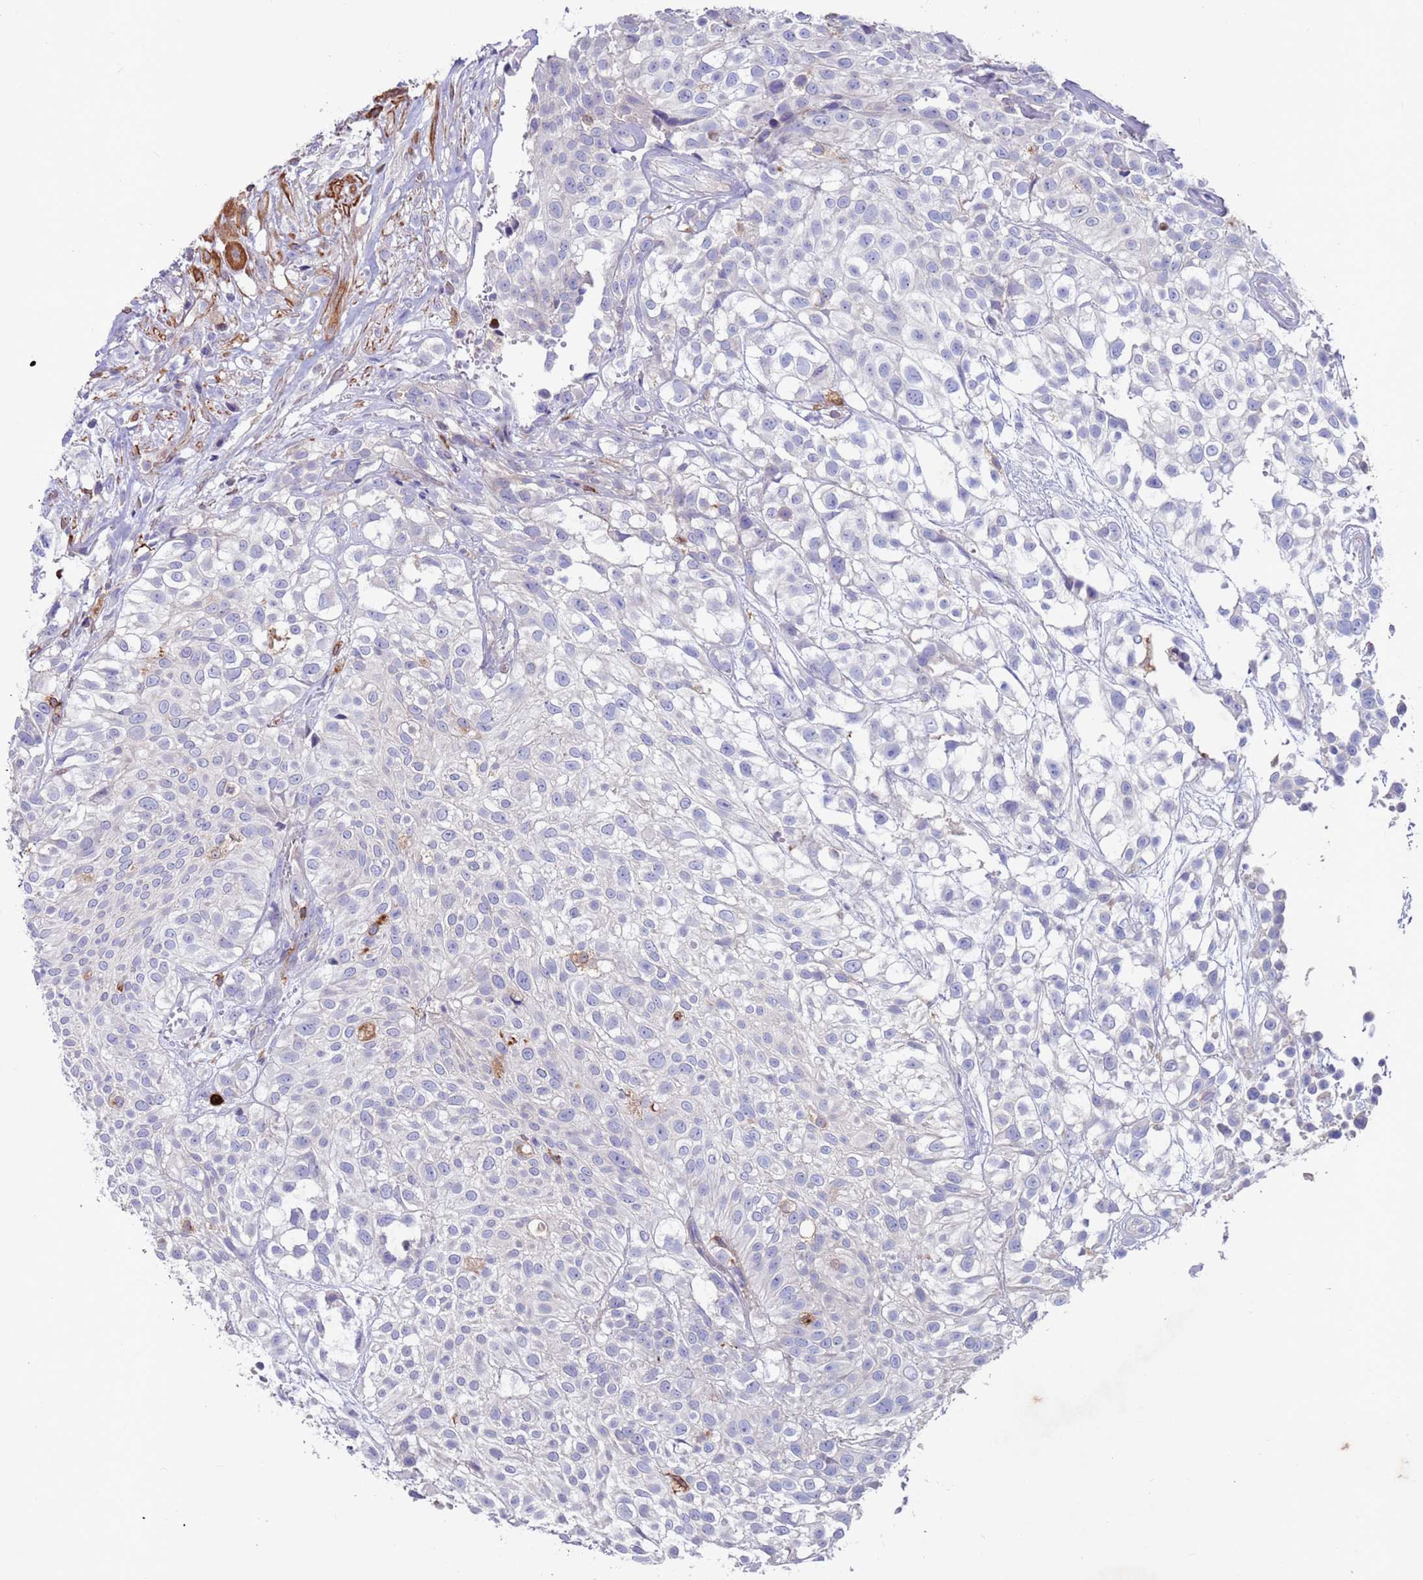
{"staining": {"intensity": "moderate", "quantity": "<25%", "location": "cytoplasmic/membranous"}, "tissue": "urothelial cancer", "cell_type": "Tumor cells", "image_type": "cancer", "snomed": [{"axis": "morphology", "description": "Urothelial carcinoma, High grade"}, {"axis": "topography", "description": "Urinary bladder"}], "caption": "This is a photomicrograph of immunohistochemistry (IHC) staining of high-grade urothelial carcinoma, which shows moderate staining in the cytoplasmic/membranous of tumor cells.", "gene": "GREB1L", "patient": {"sex": "male", "age": 56}}